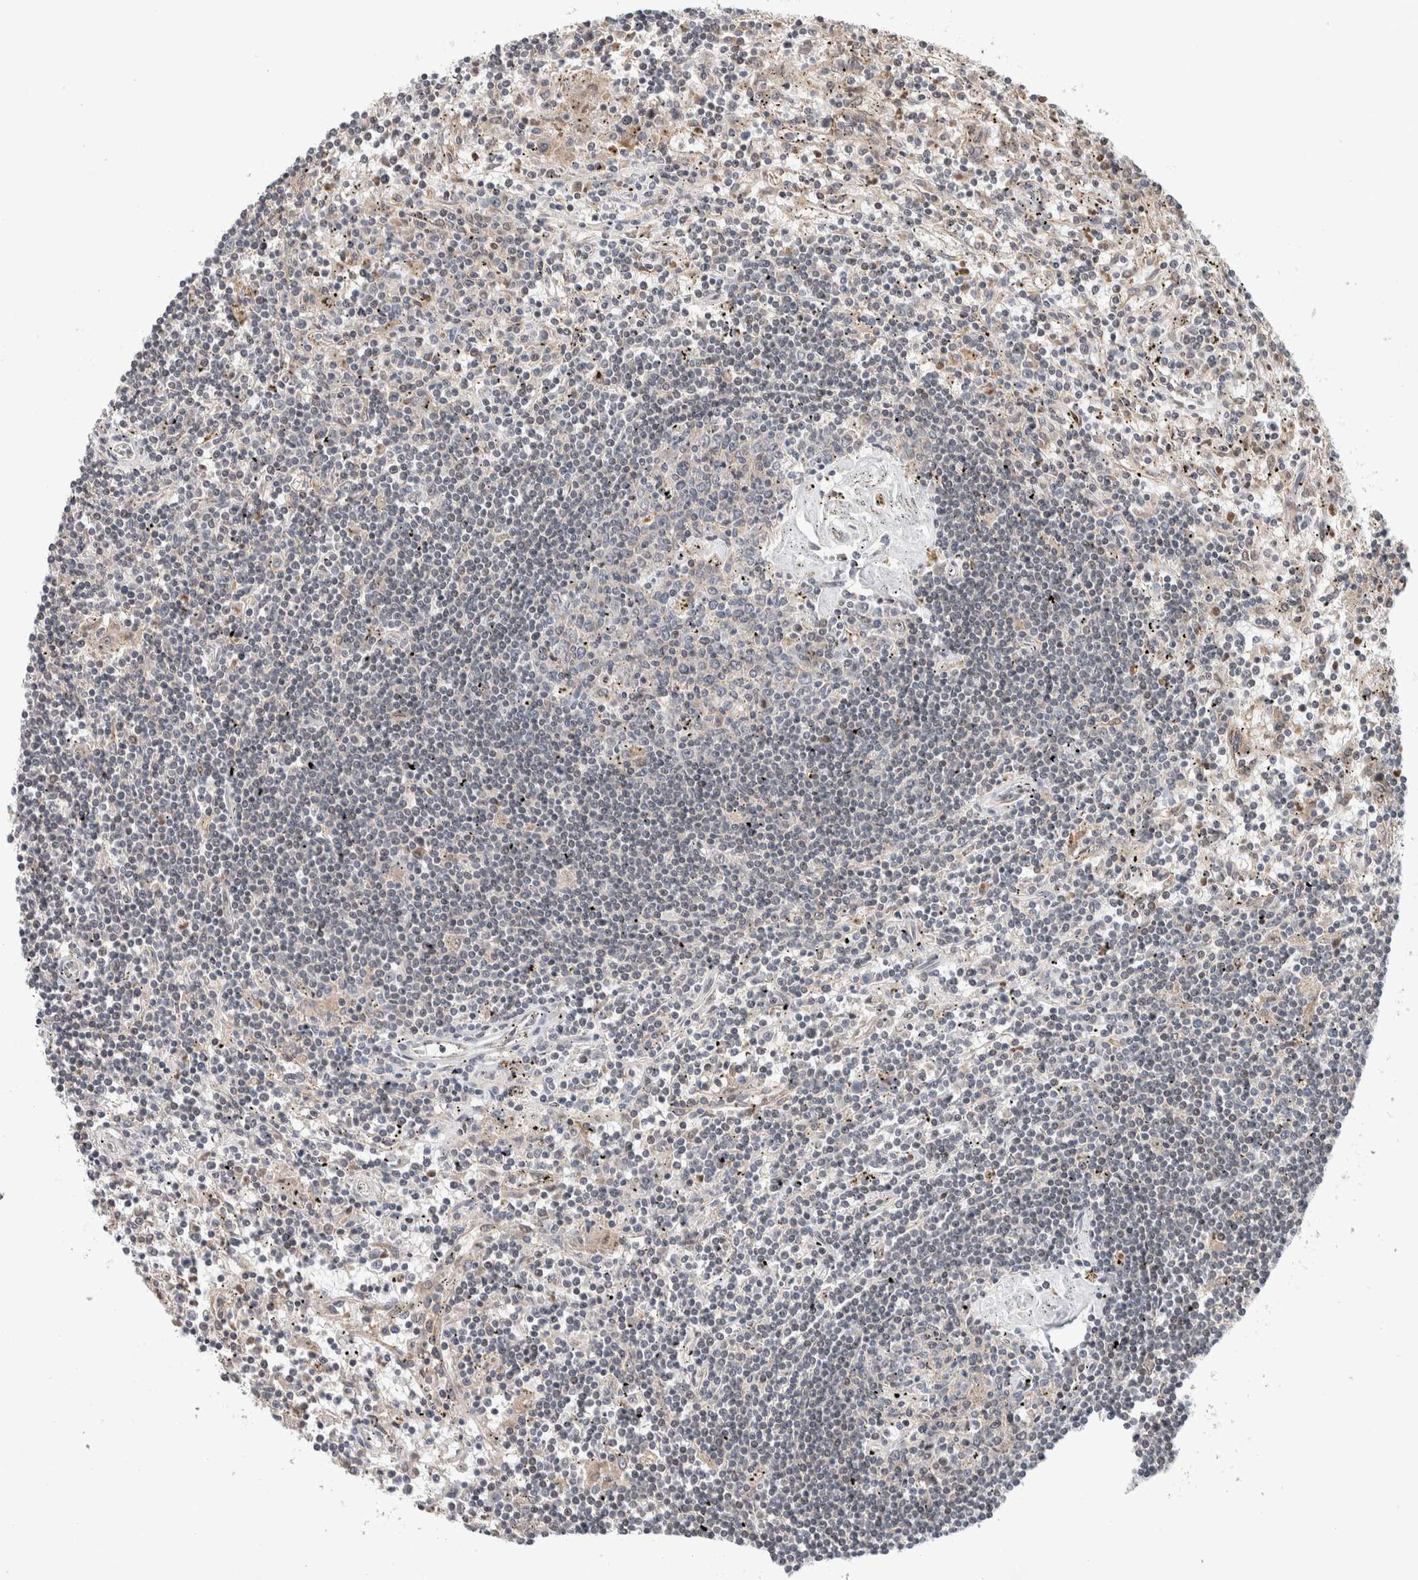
{"staining": {"intensity": "negative", "quantity": "none", "location": "none"}, "tissue": "lymphoma", "cell_type": "Tumor cells", "image_type": "cancer", "snomed": [{"axis": "morphology", "description": "Malignant lymphoma, non-Hodgkin's type, Low grade"}, {"axis": "topography", "description": "Spleen"}], "caption": "High power microscopy image of an IHC image of low-grade malignant lymphoma, non-Hodgkin's type, revealing no significant expression in tumor cells.", "gene": "KCNK1", "patient": {"sex": "male", "age": 76}}